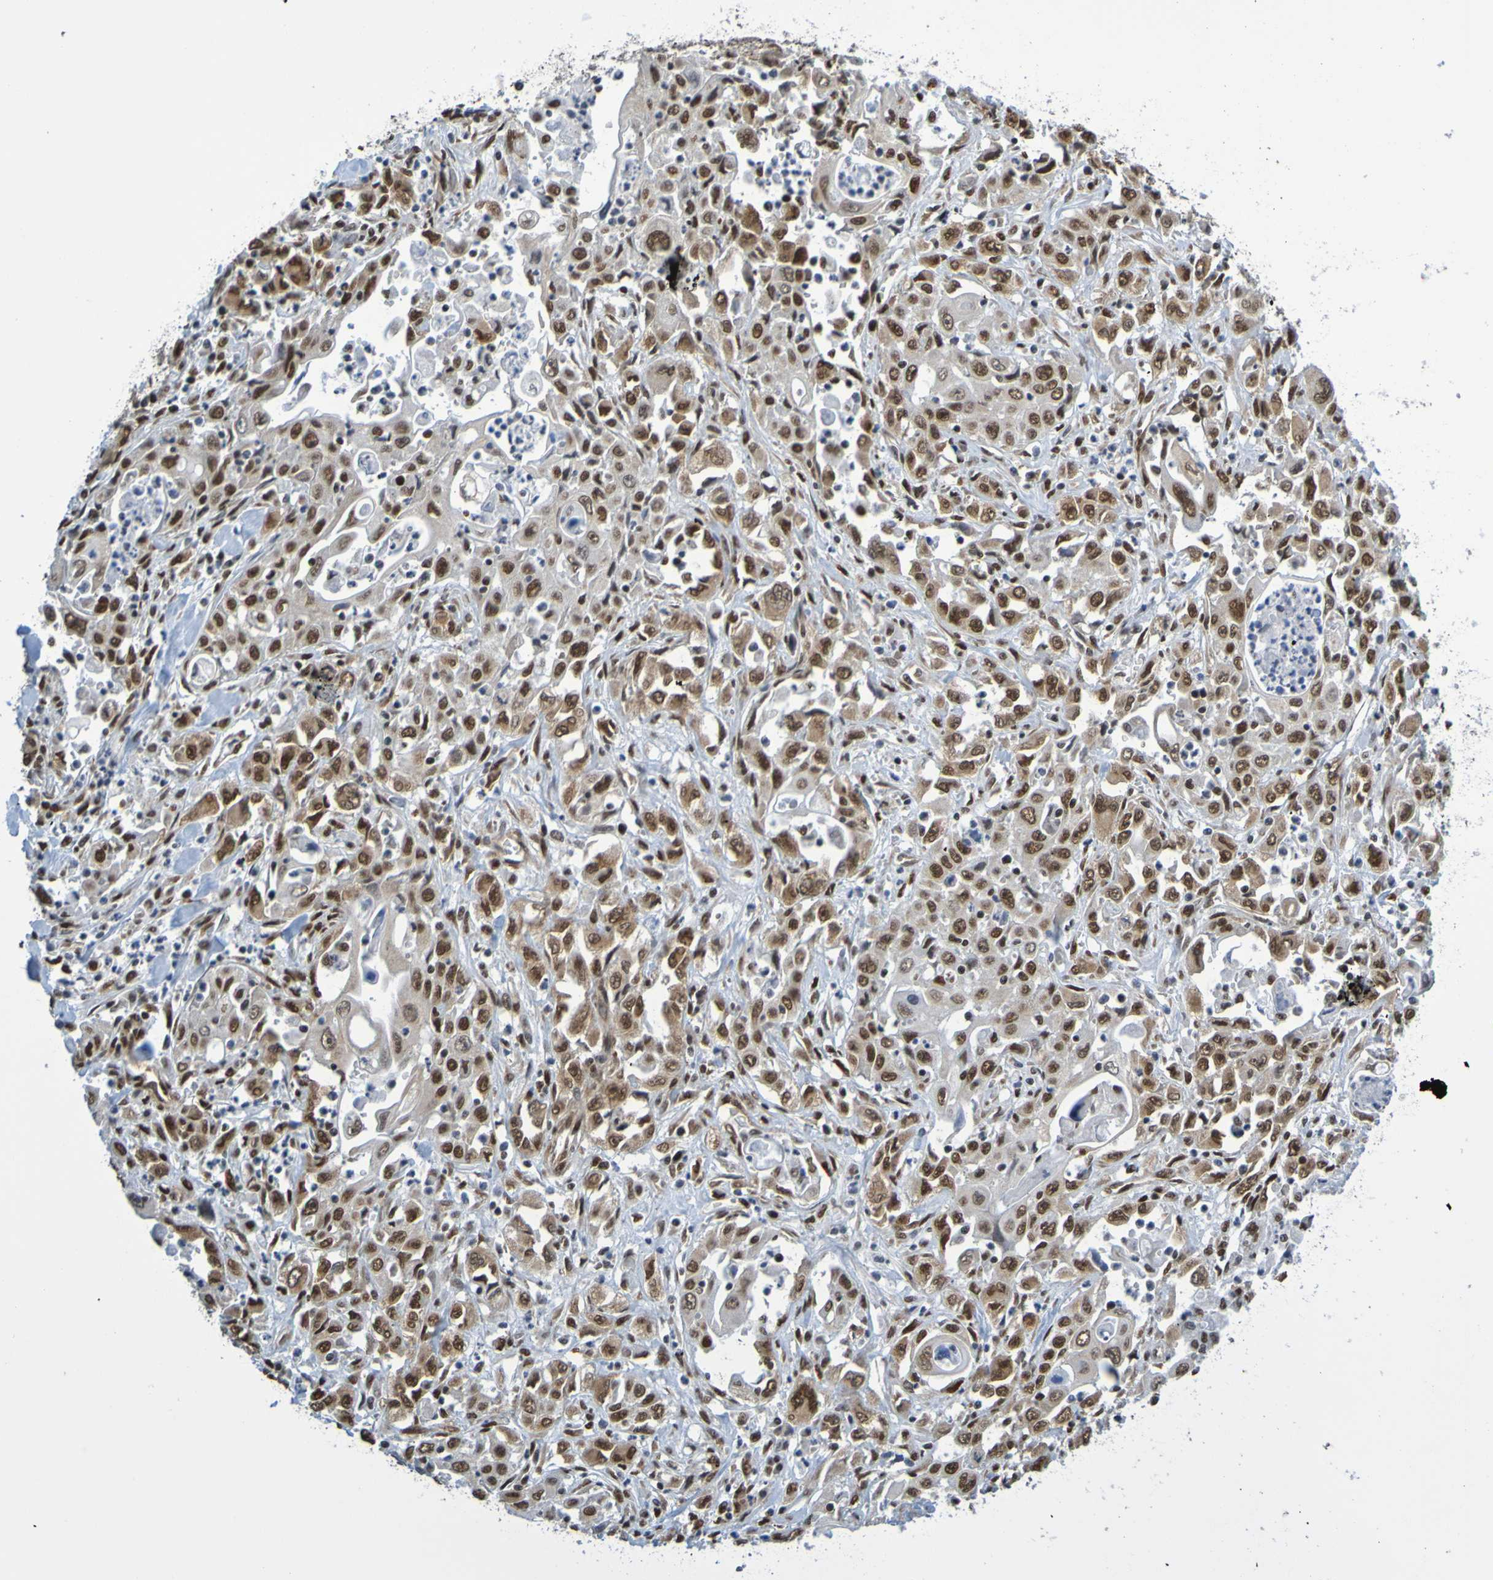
{"staining": {"intensity": "strong", "quantity": ">75%", "location": "nuclear"}, "tissue": "pancreatic cancer", "cell_type": "Tumor cells", "image_type": "cancer", "snomed": [{"axis": "morphology", "description": "Adenocarcinoma, NOS"}, {"axis": "topography", "description": "Pancreas"}], "caption": "About >75% of tumor cells in pancreatic cancer show strong nuclear protein positivity as visualized by brown immunohistochemical staining.", "gene": "HDAC2", "patient": {"sex": "male", "age": 70}}